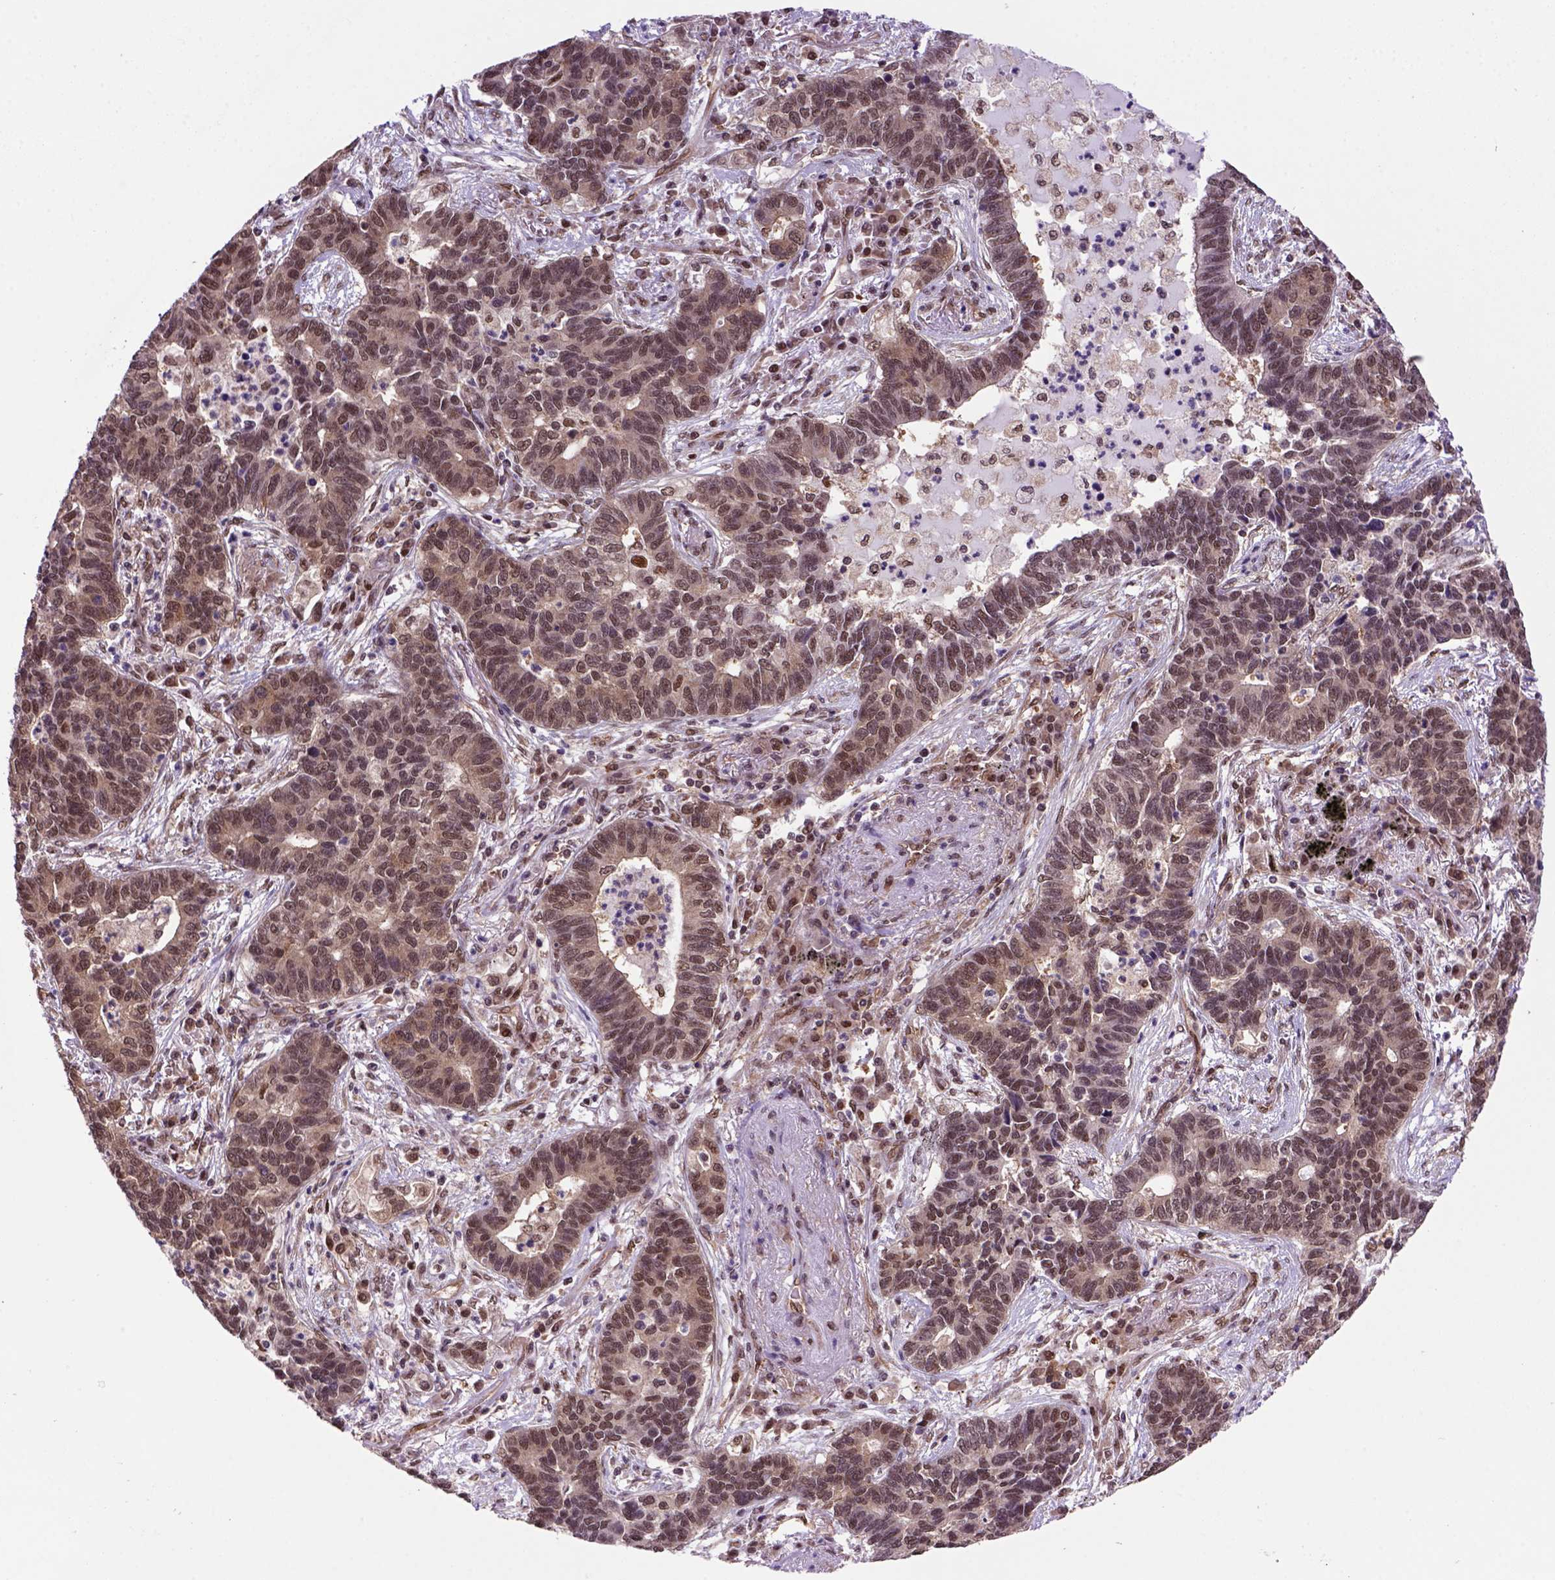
{"staining": {"intensity": "moderate", "quantity": ">75%", "location": "cytoplasmic/membranous,nuclear"}, "tissue": "lung cancer", "cell_type": "Tumor cells", "image_type": "cancer", "snomed": [{"axis": "morphology", "description": "Adenocarcinoma, NOS"}, {"axis": "topography", "description": "Lung"}], "caption": "Human lung cancer stained for a protein (brown) reveals moderate cytoplasmic/membranous and nuclear positive positivity in about >75% of tumor cells.", "gene": "PSMC2", "patient": {"sex": "female", "age": 57}}